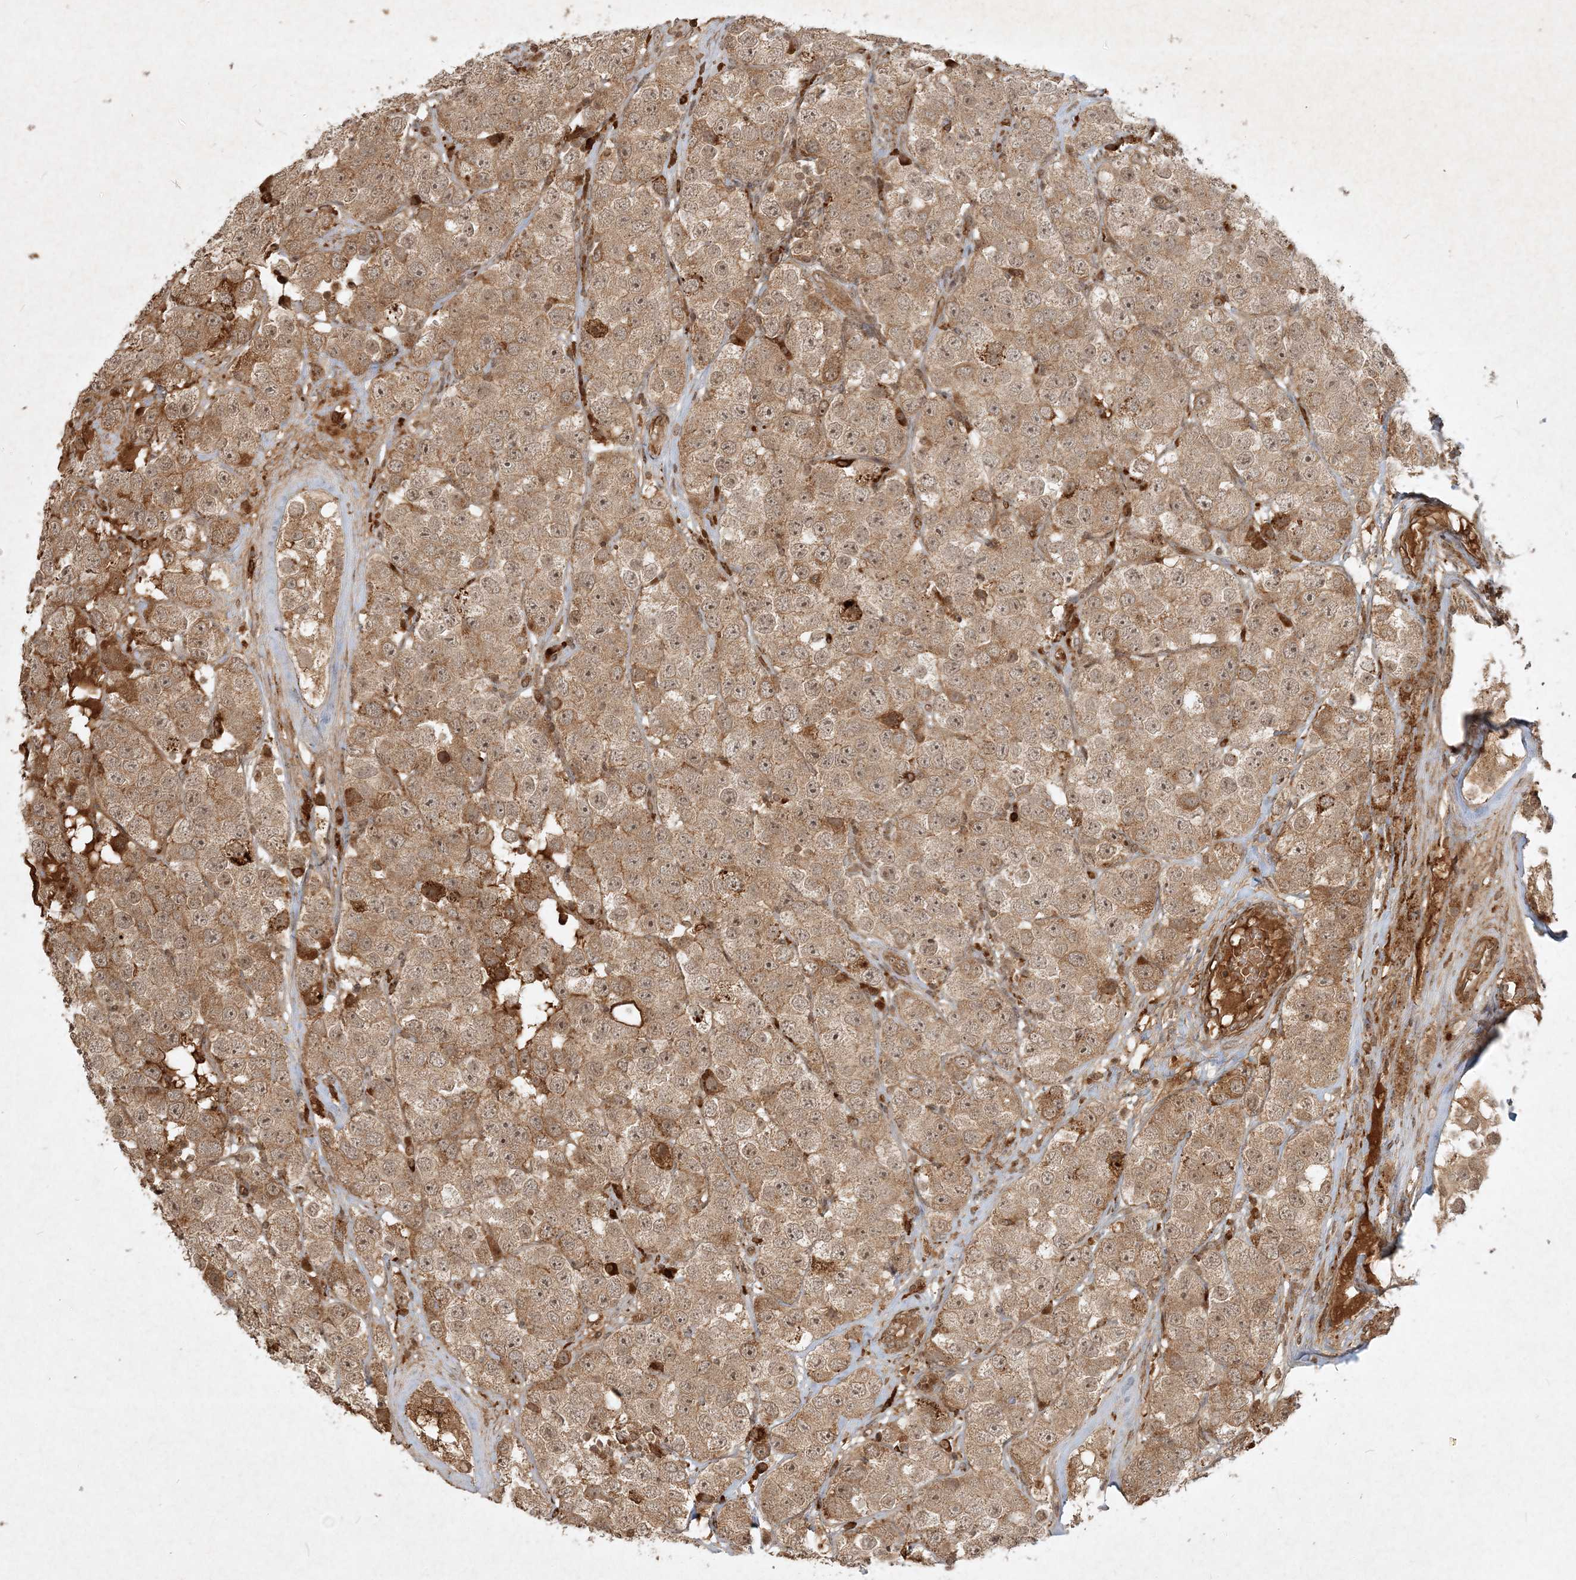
{"staining": {"intensity": "weak", "quantity": ">75%", "location": "cytoplasmic/membranous"}, "tissue": "testis cancer", "cell_type": "Tumor cells", "image_type": "cancer", "snomed": [{"axis": "morphology", "description": "Seminoma, NOS"}, {"axis": "topography", "description": "Testis"}], "caption": "Testis cancer was stained to show a protein in brown. There is low levels of weak cytoplasmic/membranous expression in about >75% of tumor cells.", "gene": "NARS1", "patient": {"sex": "male", "age": 28}}